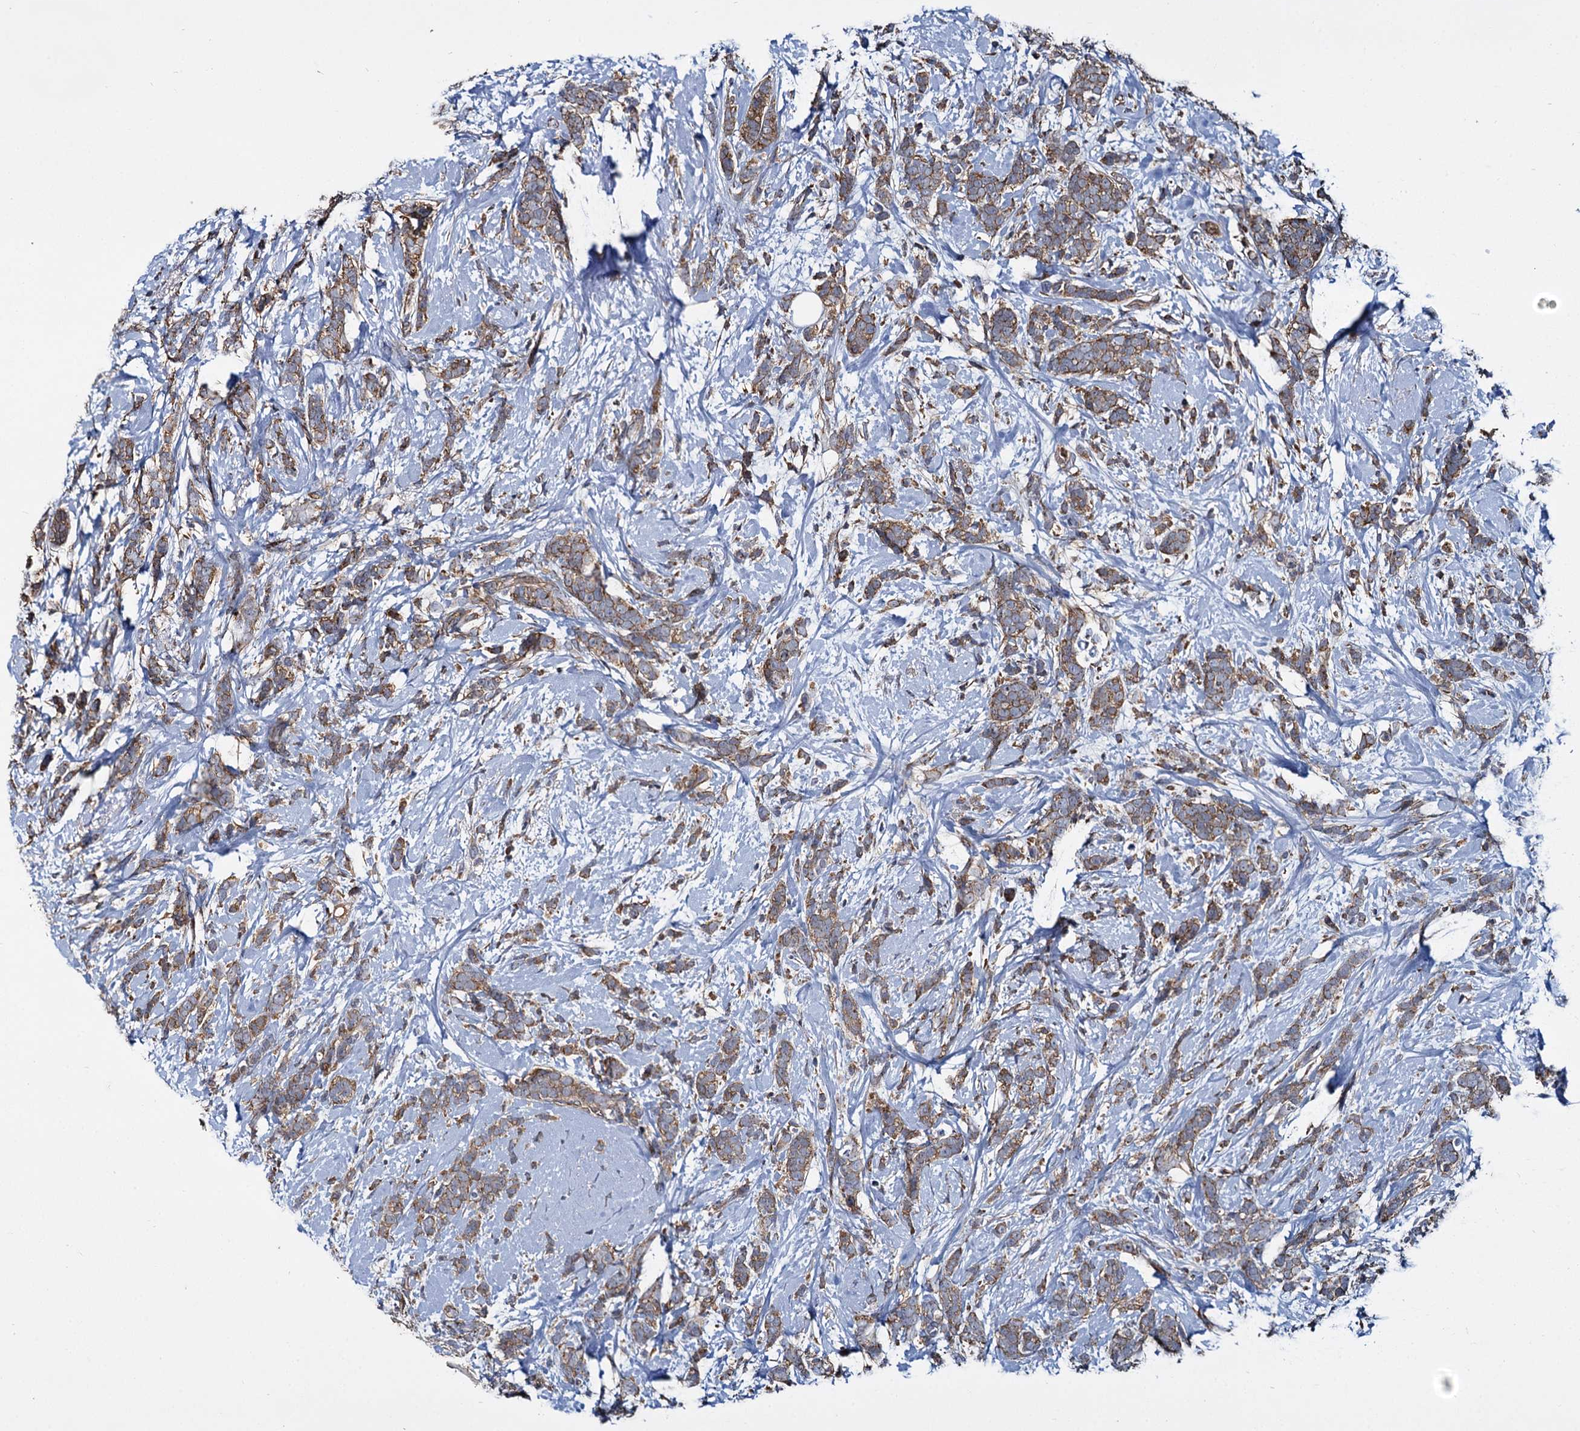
{"staining": {"intensity": "moderate", "quantity": ">75%", "location": "cytoplasmic/membranous"}, "tissue": "breast cancer", "cell_type": "Tumor cells", "image_type": "cancer", "snomed": [{"axis": "morphology", "description": "Lobular carcinoma"}, {"axis": "topography", "description": "Breast"}], "caption": "IHC photomicrograph of neoplastic tissue: breast lobular carcinoma stained using immunohistochemistry (IHC) displays medium levels of moderate protein expression localized specifically in the cytoplasmic/membranous of tumor cells, appearing as a cytoplasmic/membranous brown color.", "gene": "CEP192", "patient": {"sex": "female", "age": 58}}